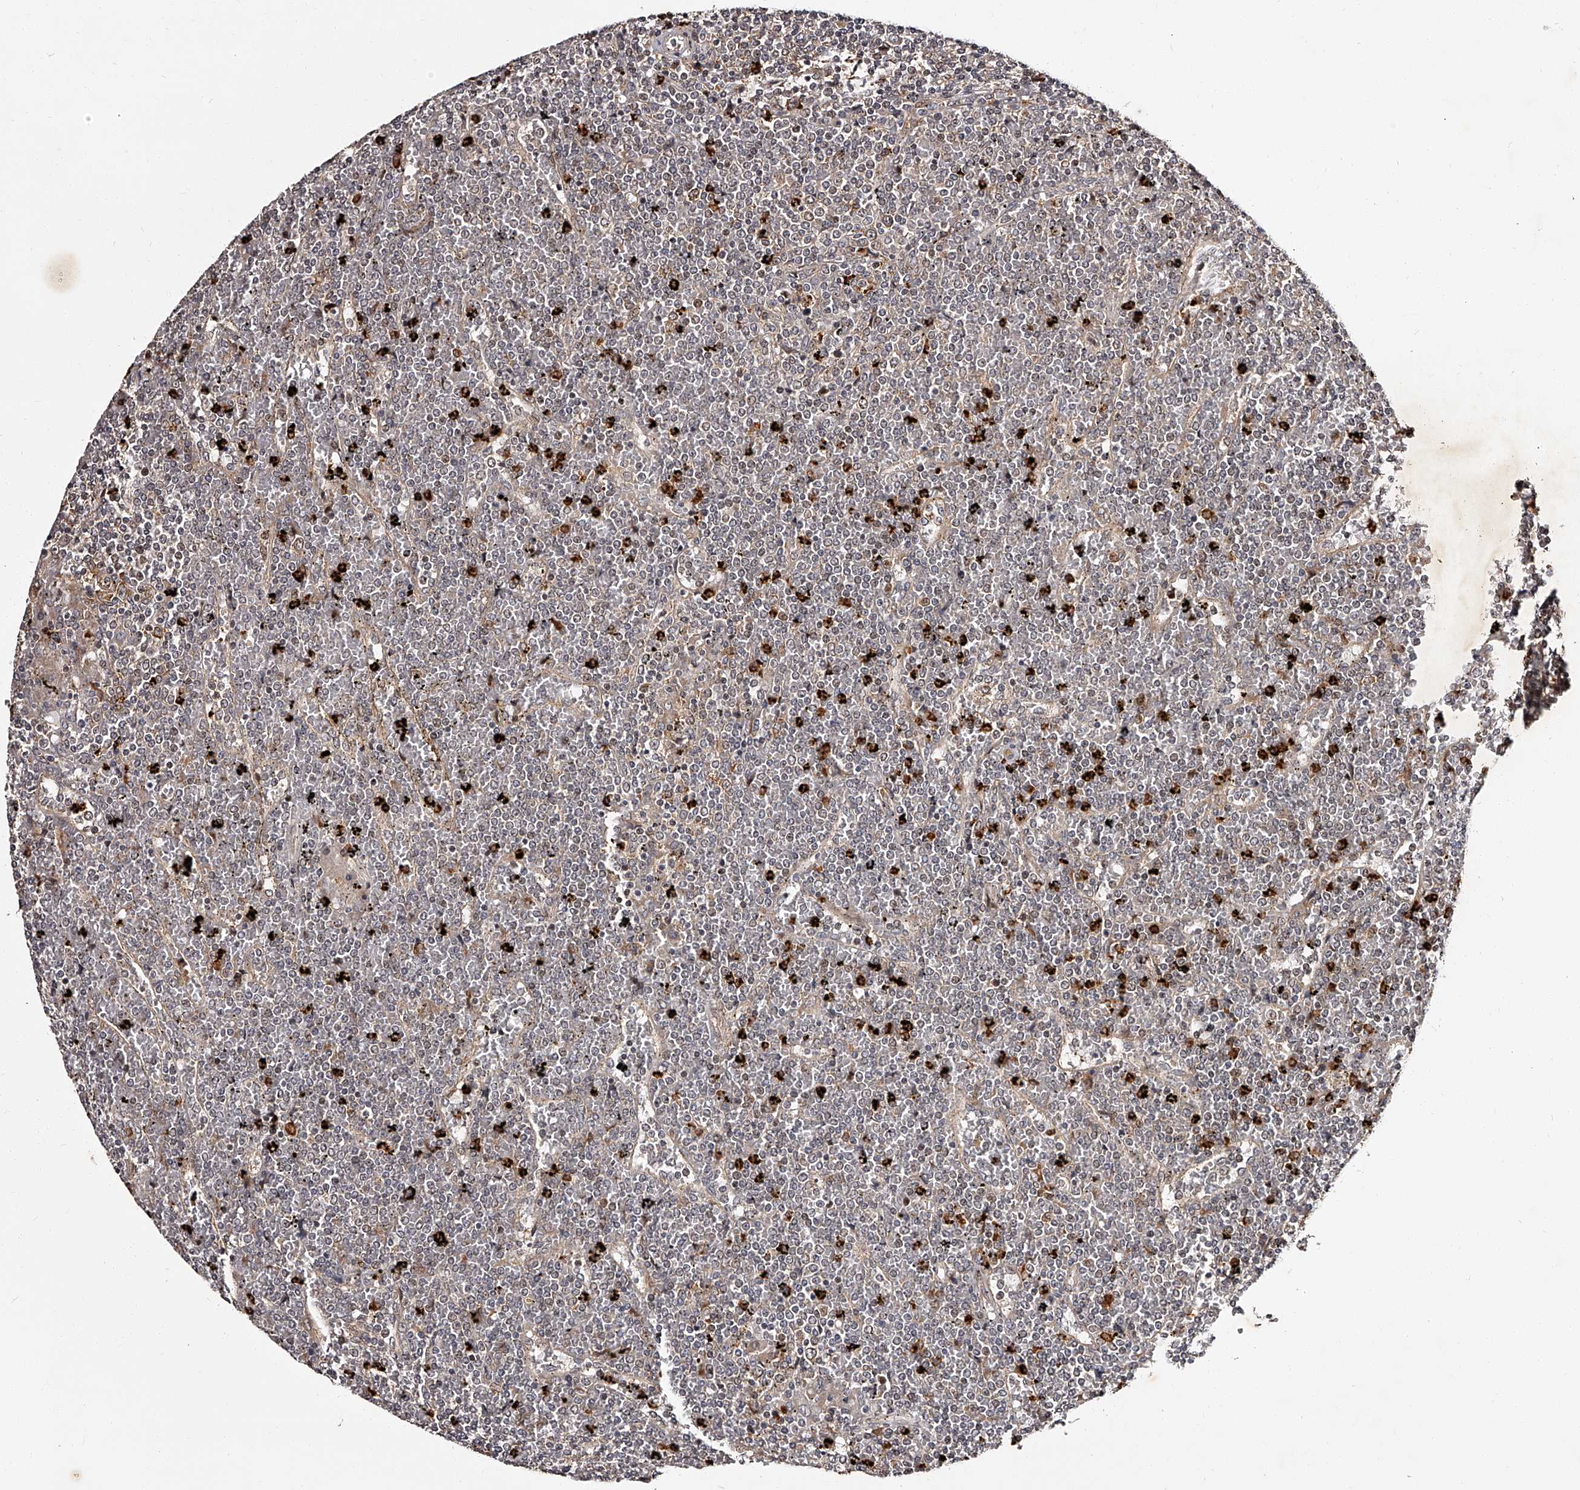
{"staining": {"intensity": "negative", "quantity": "none", "location": "none"}, "tissue": "lymphoma", "cell_type": "Tumor cells", "image_type": "cancer", "snomed": [{"axis": "morphology", "description": "Malignant lymphoma, non-Hodgkin's type, Low grade"}, {"axis": "topography", "description": "Spleen"}], "caption": "Immunohistochemical staining of lymphoma reveals no significant expression in tumor cells.", "gene": "RSC1A1", "patient": {"sex": "female", "age": 19}}